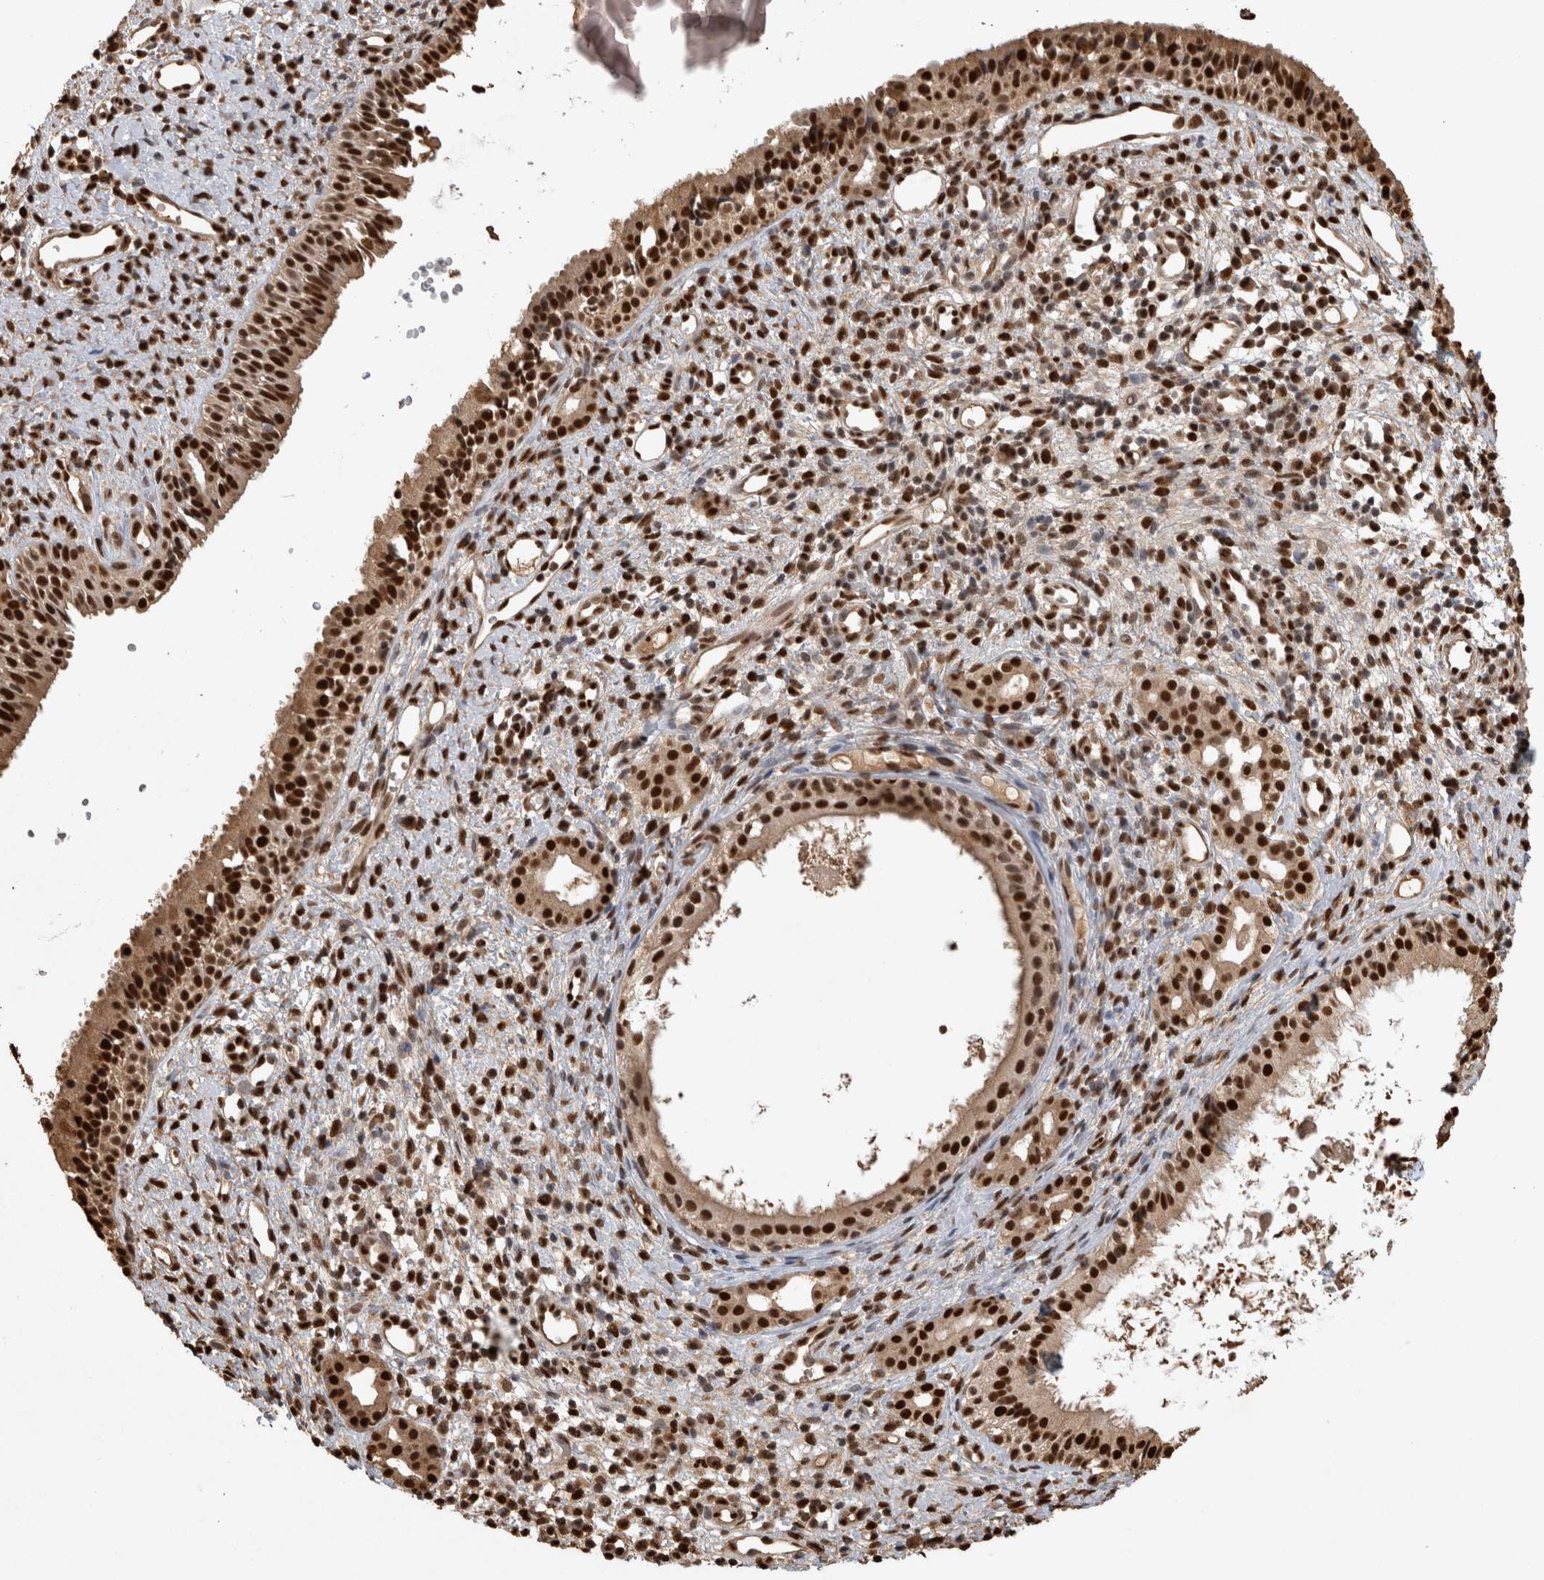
{"staining": {"intensity": "strong", "quantity": ">75%", "location": "nuclear"}, "tissue": "nasopharynx", "cell_type": "Respiratory epithelial cells", "image_type": "normal", "snomed": [{"axis": "morphology", "description": "Normal tissue, NOS"}, {"axis": "topography", "description": "Nasopharynx"}], "caption": "Protein staining shows strong nuclear expression in about >75% of respiratory epithelial cells in unremarkable nasopharynx. Using DAB (3,3'-diaminobenzidine) (brown) and hematoxylin (blue) stains, captured at high magnification using brightfield microscopy.", "gene": "RAD50", "patient": {"sex": "male", "age": 22}}